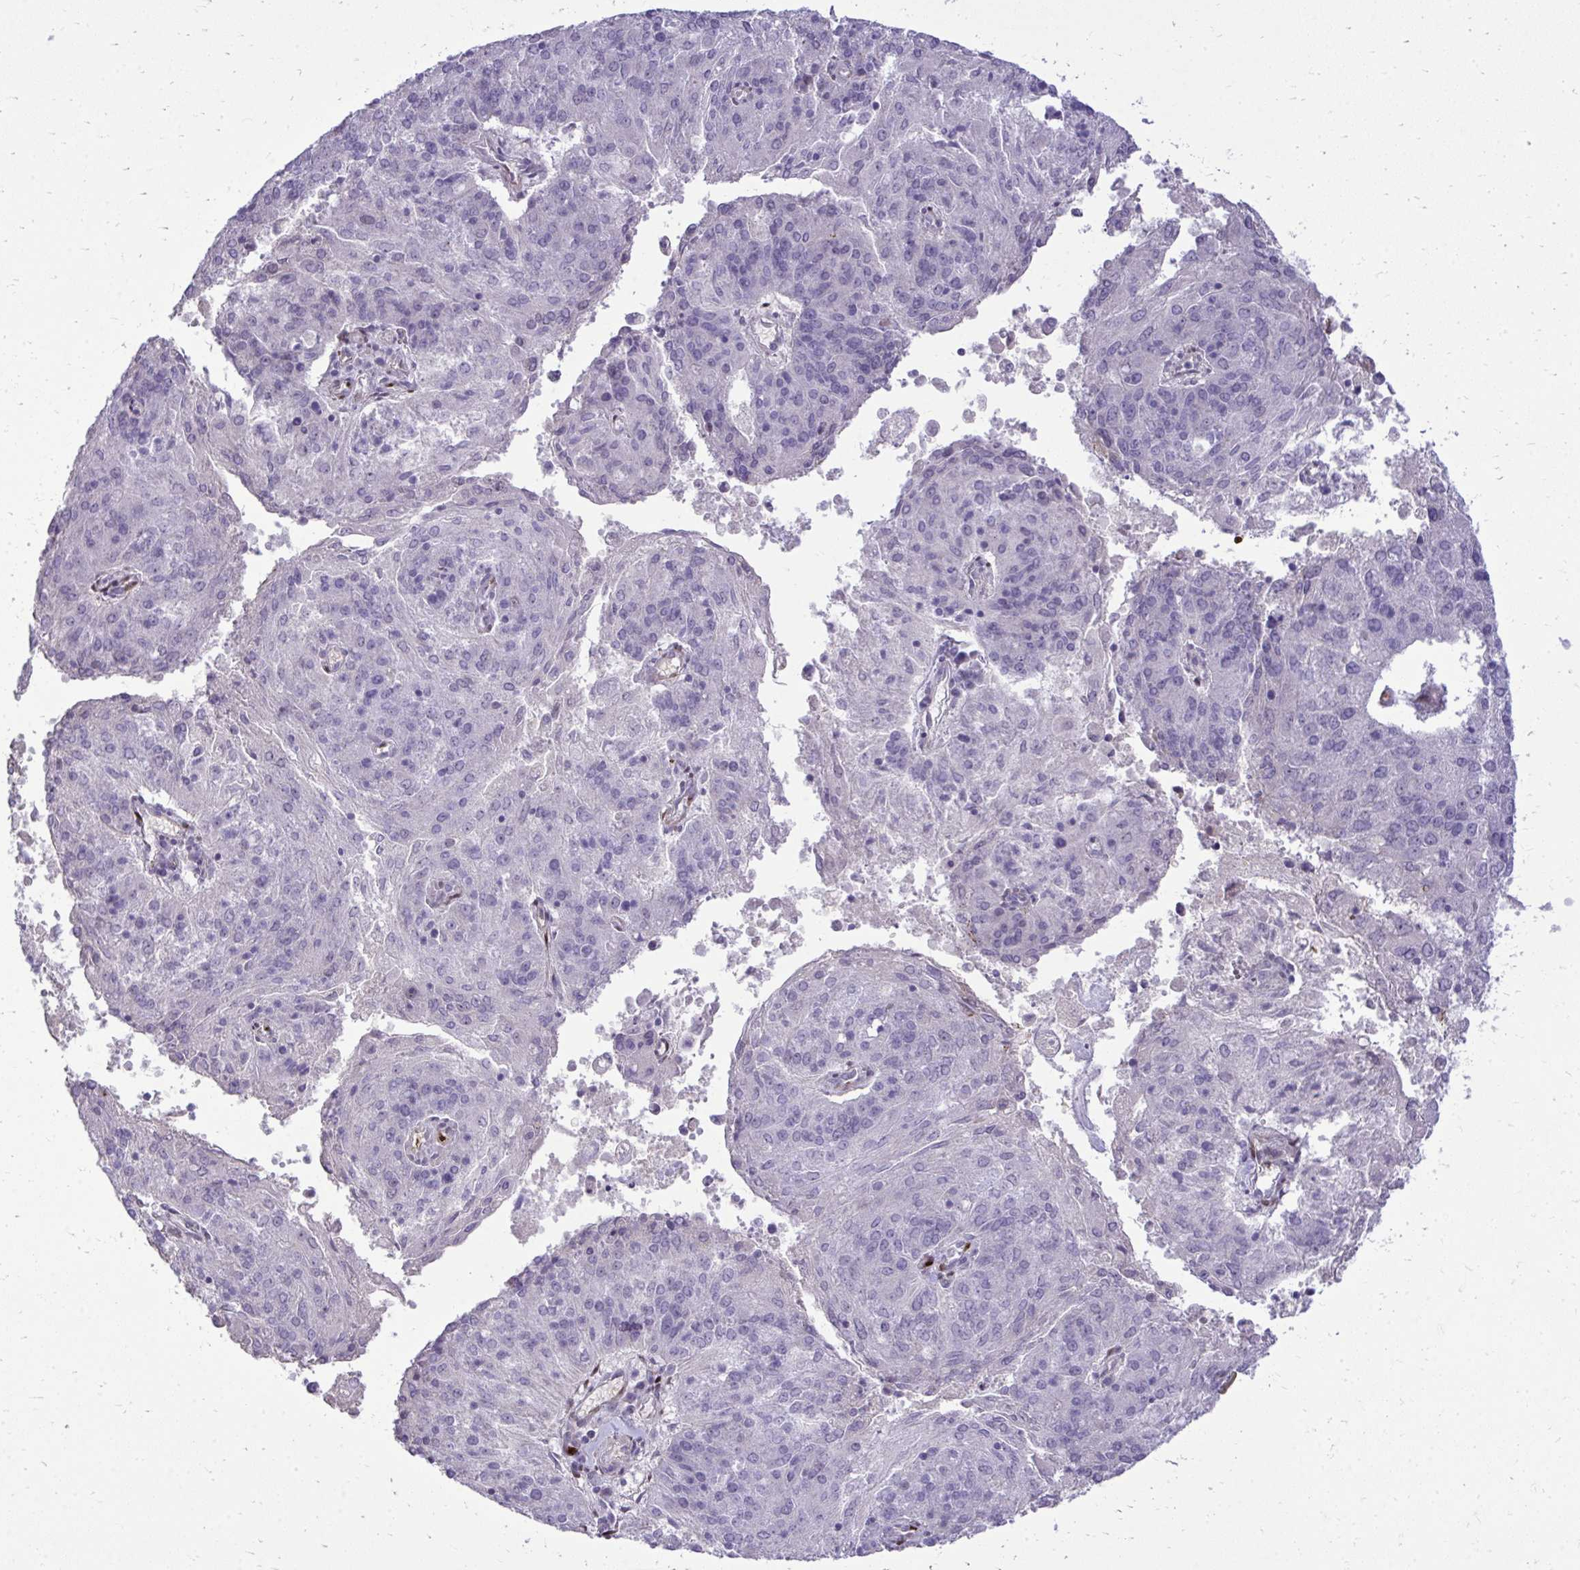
{"staining": {"intensity": "negative", "quantity": "none", "location": "none"}, "tissue": "endometrial cancer", "cell_type": "Tumor cells", "image_type": "cancer", "snomed": [{"axis": "morphology", "description": "Adenocarcinoma, NOS"}, {"axis": "topography", "description": "Endometrium"}], "caption": "Tumor cells show no significant protein positivity in adenocarcinoma (endometrial). The staining was performed using DAB to visualize the protein expression in brown, while the nuclei were stained in blue with hematoxylin (Magnification: 20x).", "gene": "DLX4", "patient": {"sex": "female", "age": 82}}